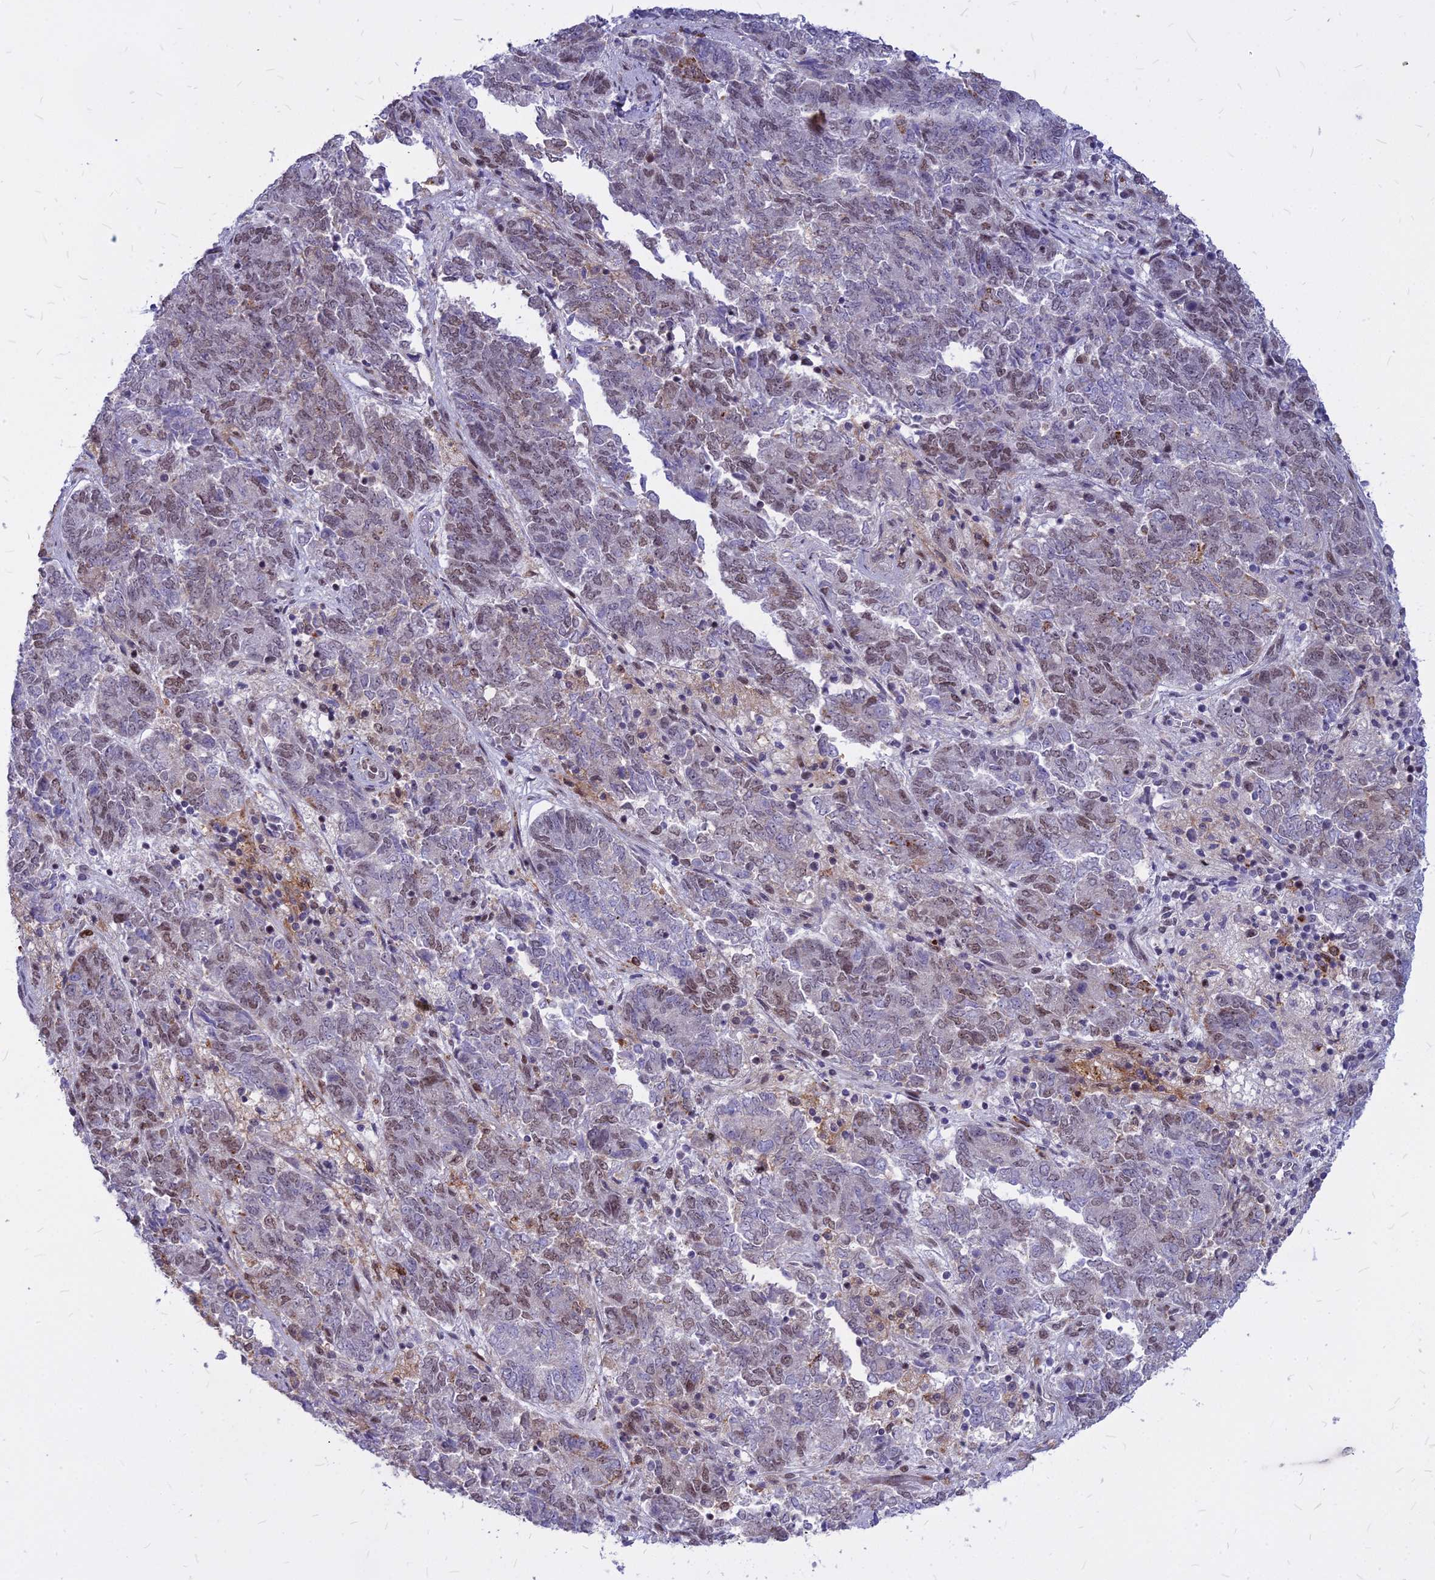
{"staining": {"intensity": "weak", "quantity": "25%-75%", "location": "nuclear"}, "tissue": "endometrial cancer", "cell_type": "Tumor cells", "image_type": "cancer", "snomed": [{"axis": "morphology", "description": "Adenocarcinoma, NOS"}, {"axis": "topography", "description": "Endometrium"}], "caption": "Immunohistochemistry photomicrograph of endometrial adenocarcinoma stained for a protein (brown), which shows low levels of weak nuclear expression in approximately 25%-75% of tumor cells.", "gene": "ALG10", "patient": {"sex": "female", "age": 80}}